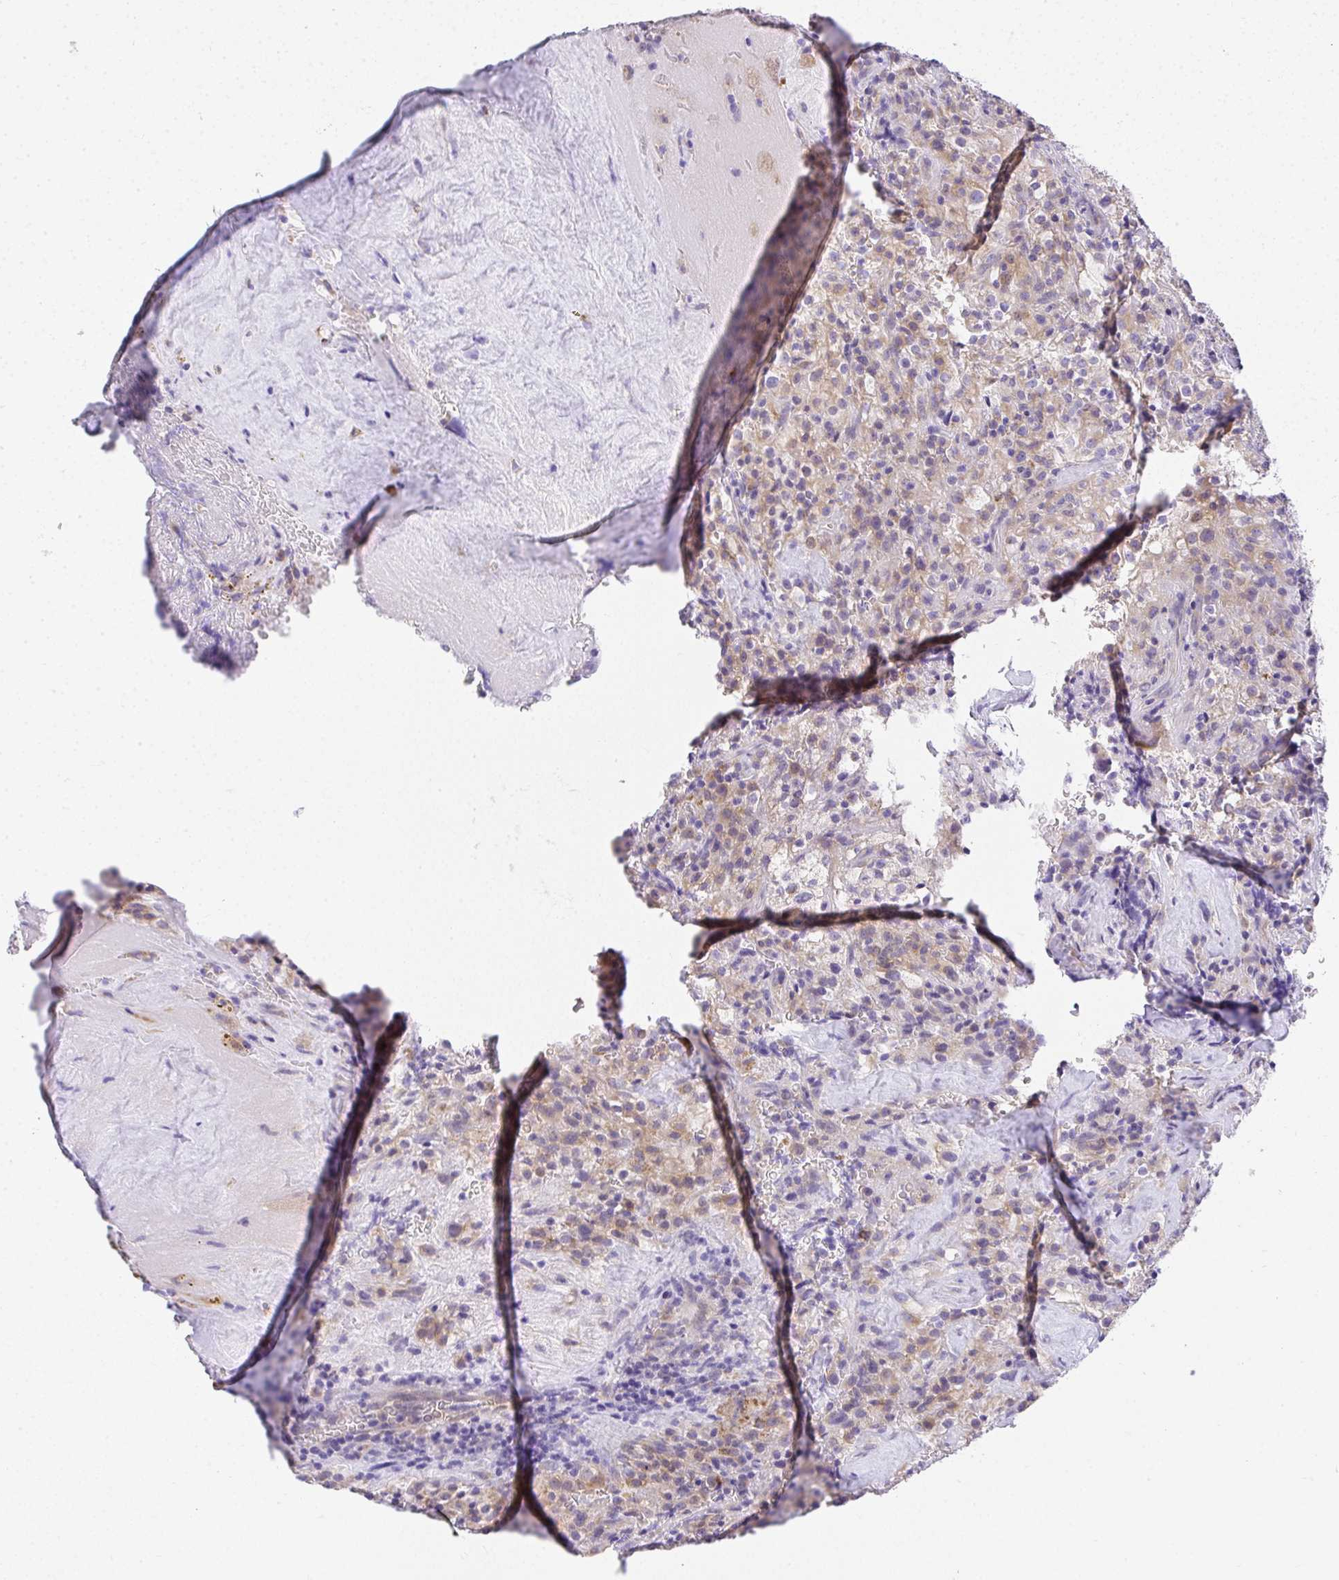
{"staining": {"intensity": "weak", "quantity": ">75%", "location": "cytoplasmic/membranous"}, "tissue": "renal cancer", "cell_type": "Tumor cells", "image_type": "cancer", "snomed": [{"axis": "morphology", "description": "Adenocarcinoma, NOS"}, {"axis": "topography", "description": "Kidney"}], "caption": "Immunohistochemical staining of human adenocarcinoma (renal) shows weak cytoplasmic/membranous protein expression in approximately >75% of tumor cells.", "gene": "ADRA2C", "patient": {"sex": "female", "age": 74}}